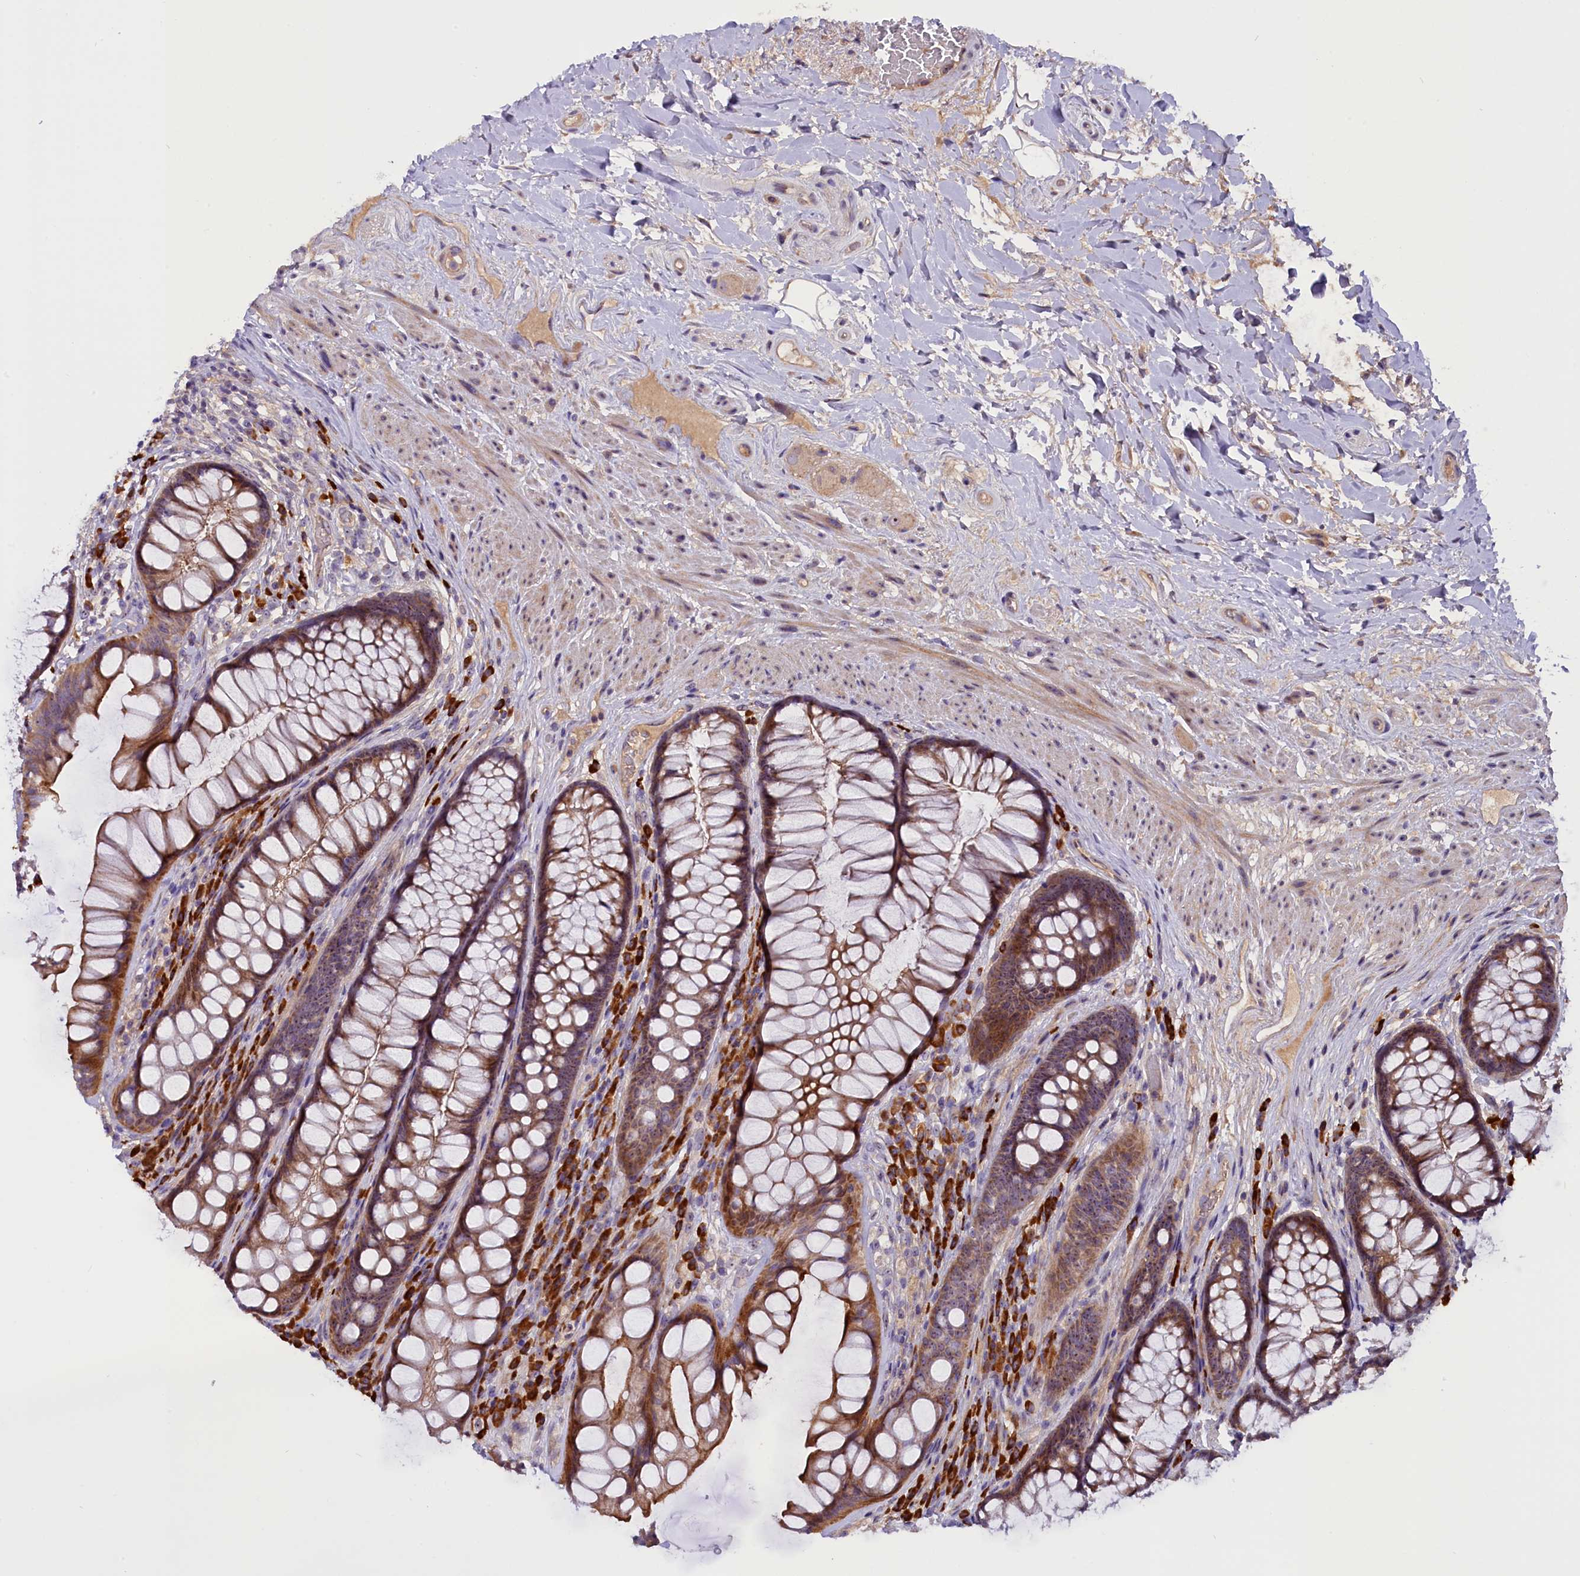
{"staining": {"intensity": "moderate", "quantity": ">75%", "location": "cytoplasmic/membranous"}, "tissue": "rectum", "cell_type": "Glandular cells", "image_type": "normal", "snomed": [{"axis": "morphology", "description": "Normal tissue, NOS"}, {"axis": "topography", "description": "Rectum"}], "caption": "Glandular cells exhibit medium levels of moderate cytoplasmic/membranous positivity in approximately >75% of cells in benign human rectum. (Stains: DAB in brown, nuclei in blue, Microscopy: brightfield microscopy at high magnification).", "gene": "FRY", "patient": {"sex": "male", "age": 74}}